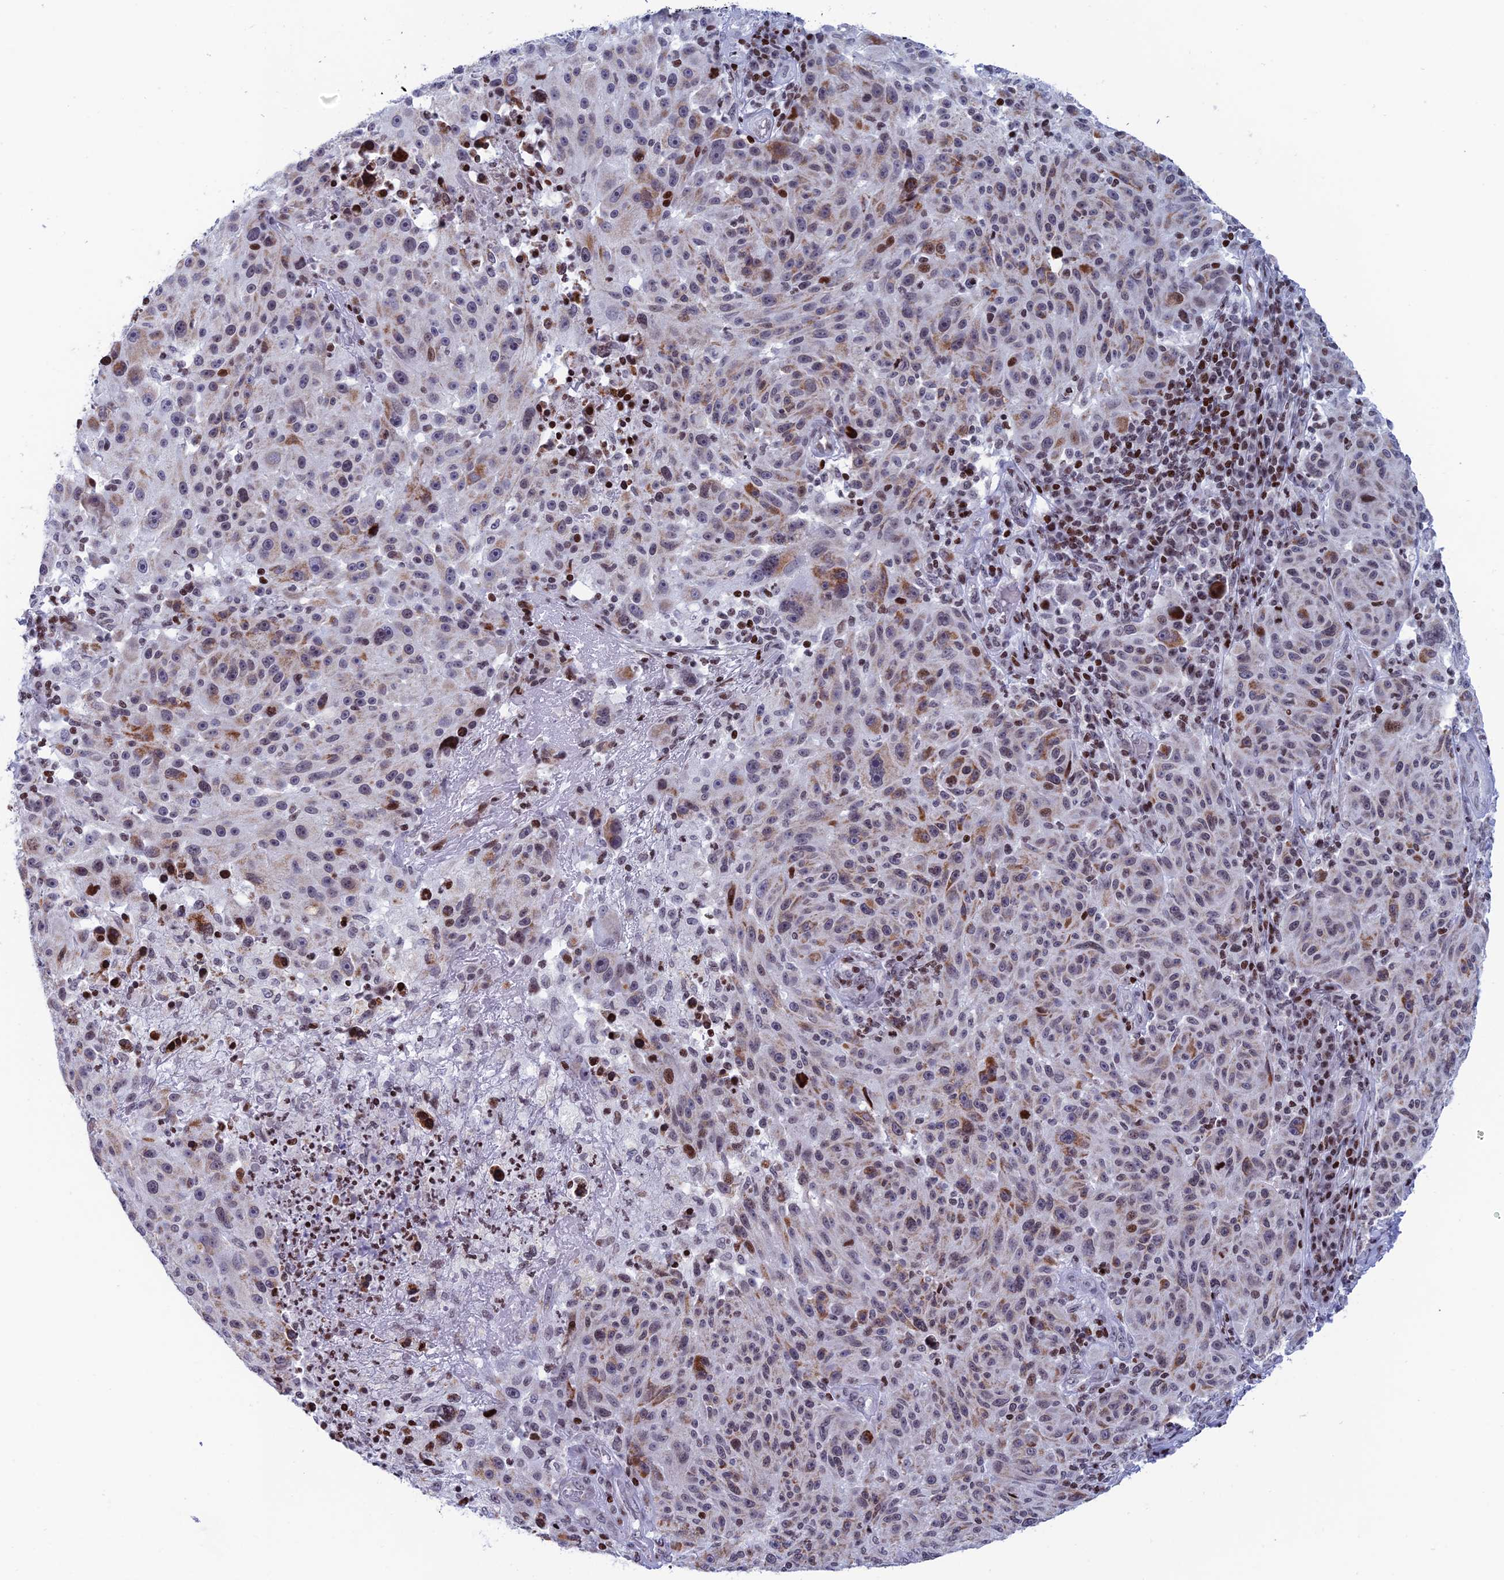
{"staining": {"intensity": "moderate", "quantity": "25%-75%", "location": "cytoplasmic/membranous"}, "tissue": "melanoma", "cell_type": "Tumor cells", "image_type": "cancer", "snomed": [{"axis": "morphology", "description": "Malignant melanoma, NOS"}, {"axis": "topography", "description": "Skin"}], "caption": "An image showing moderate cytoplasmic/membranous expression in about 25%-75% of tumor cells in melanoma, as visualized by brown immunohistochemical staining.", "gene": "AFF3", "patient": {"sex": "male", "age": 53}}